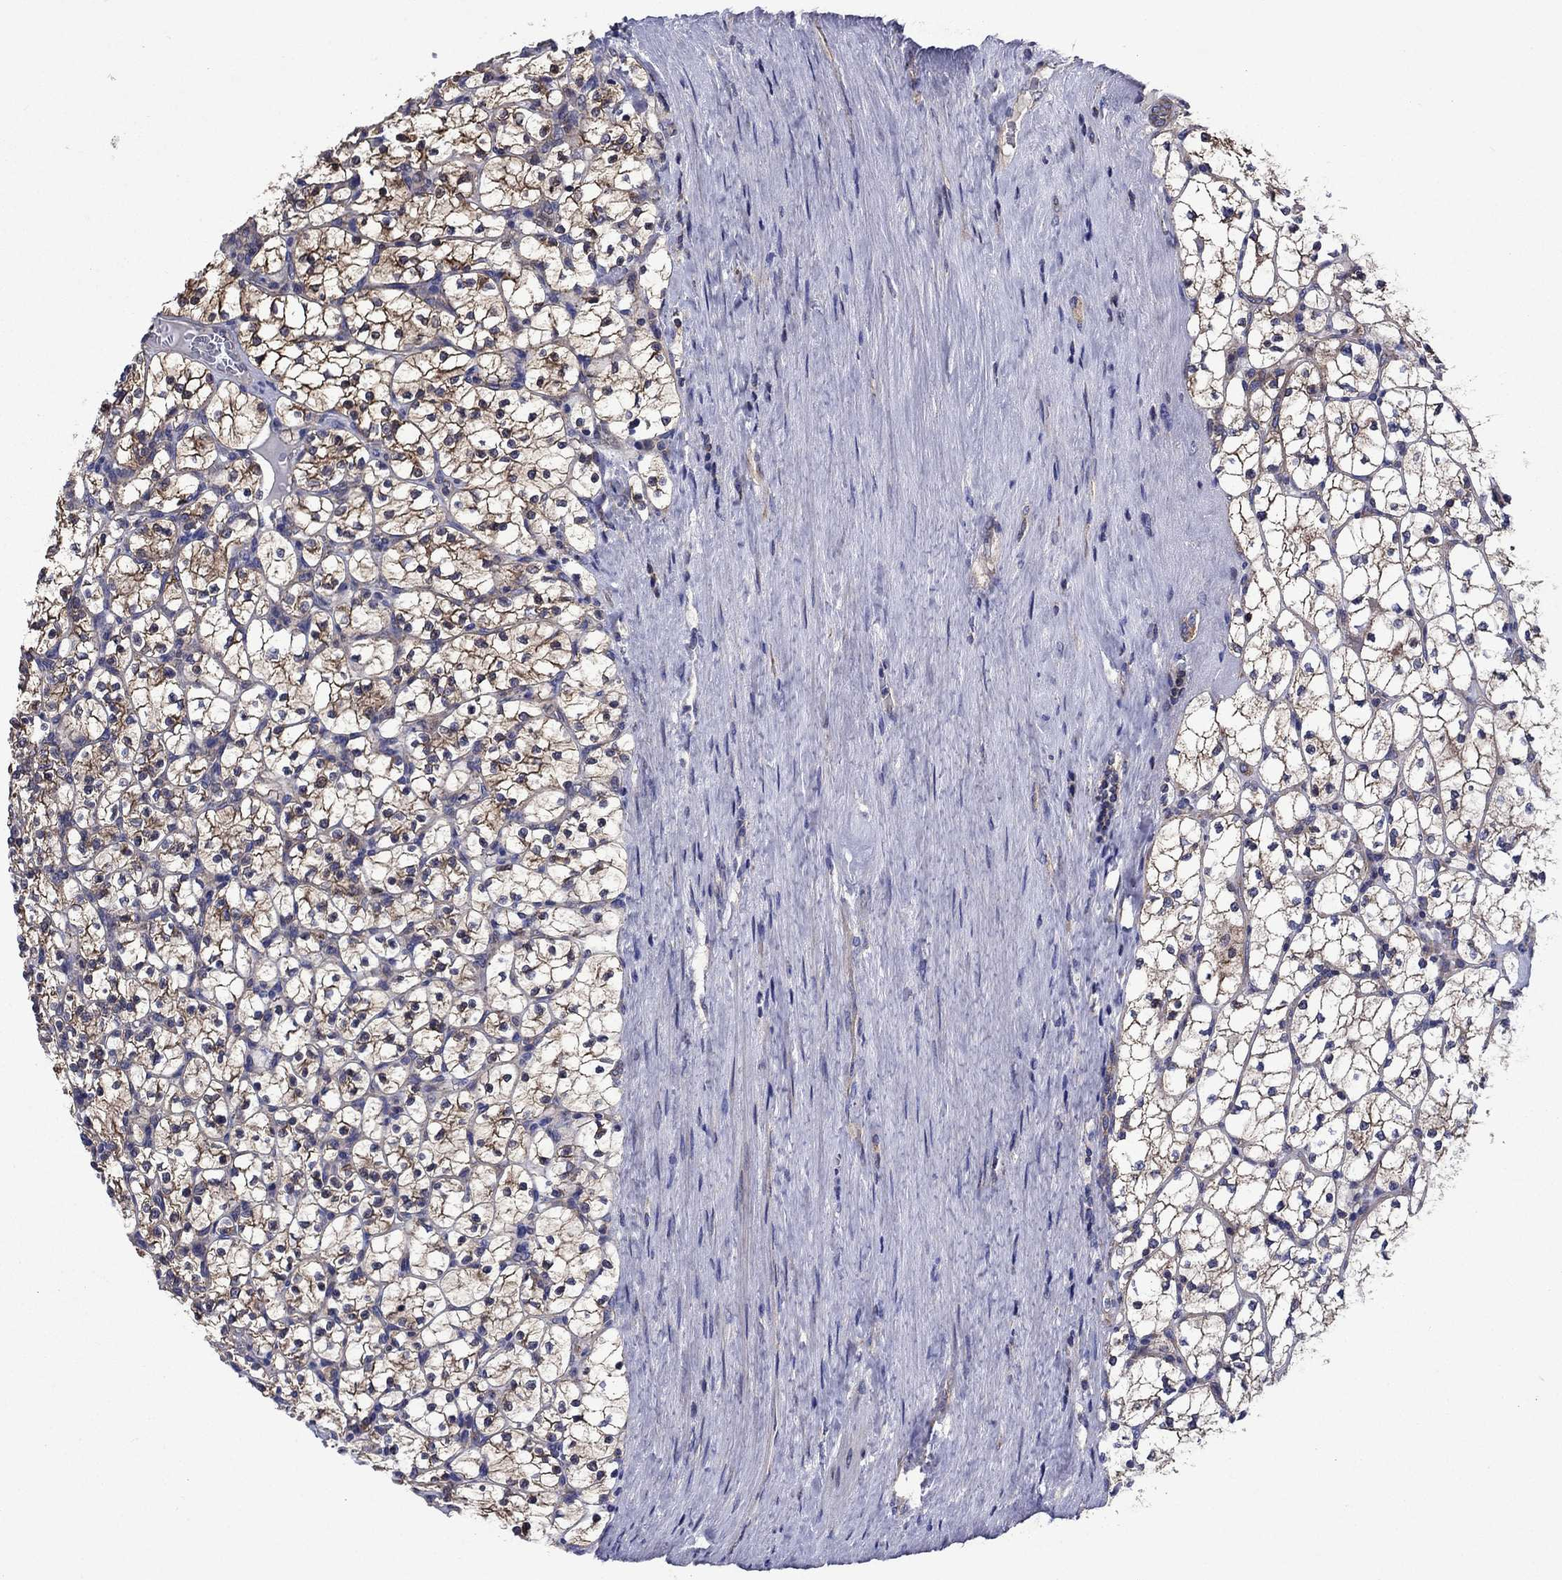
{"staining": {"intensity": "moderate", "quantity": ">75%", "location": "cytoplasmic/membranous"}, "tissue": "renal cancer", "cell_type": "Tumor cells", "image_type": "cancer", "snomed": [{"axis": "morphology", "description": "Adenocarcinoma, NOS"}, {"axis": "topography", "description": "Kidney"}], "caption": "Moderate cytoplasmic/membranous positivity is present in approximately >75% of tumor cells in renal cancer (adenocarcinoma).", "gene": "KIF22", "patient": {"sex": "female", "age": 89}}